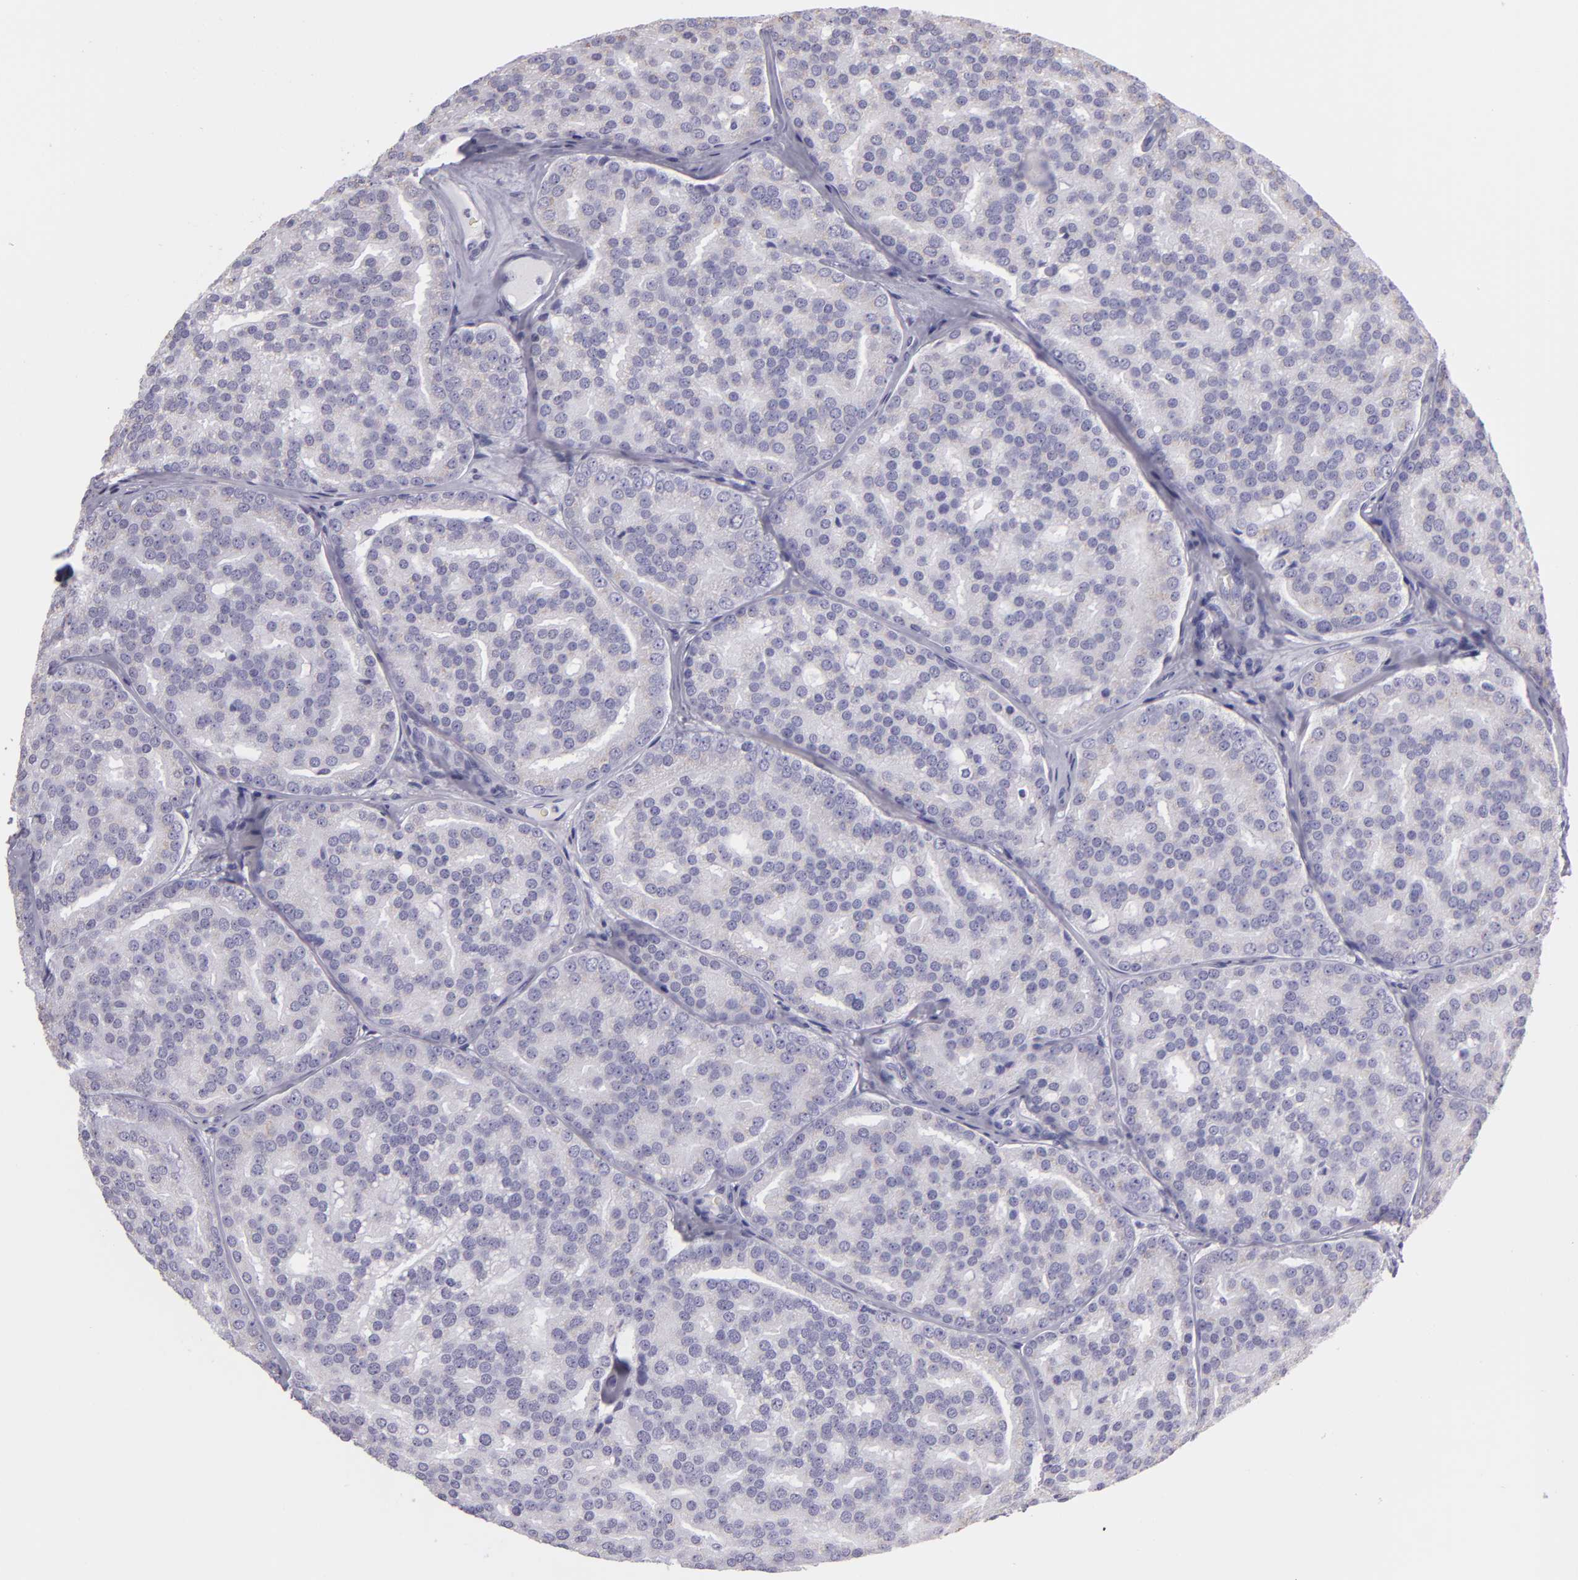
{"staining": {"intensity": "negative", "quantity": "none", "location": "none"}, "tissue": "prostate cancer", "cell_type": "Tumor cells", "image_type": "cancer", "snomed": [{"axis": "morphology", "description": "Adenocarcinoma, High grade"}, {"axis": "topography", "description": "Prostate"}], "caption": "This is an IHC photomicrograph of prostate adenocarcinoma (high-grade). There is no expression in tumor cells.", "gene": "MUC5AC", "patient": {"sex": "male", "age": 64}}